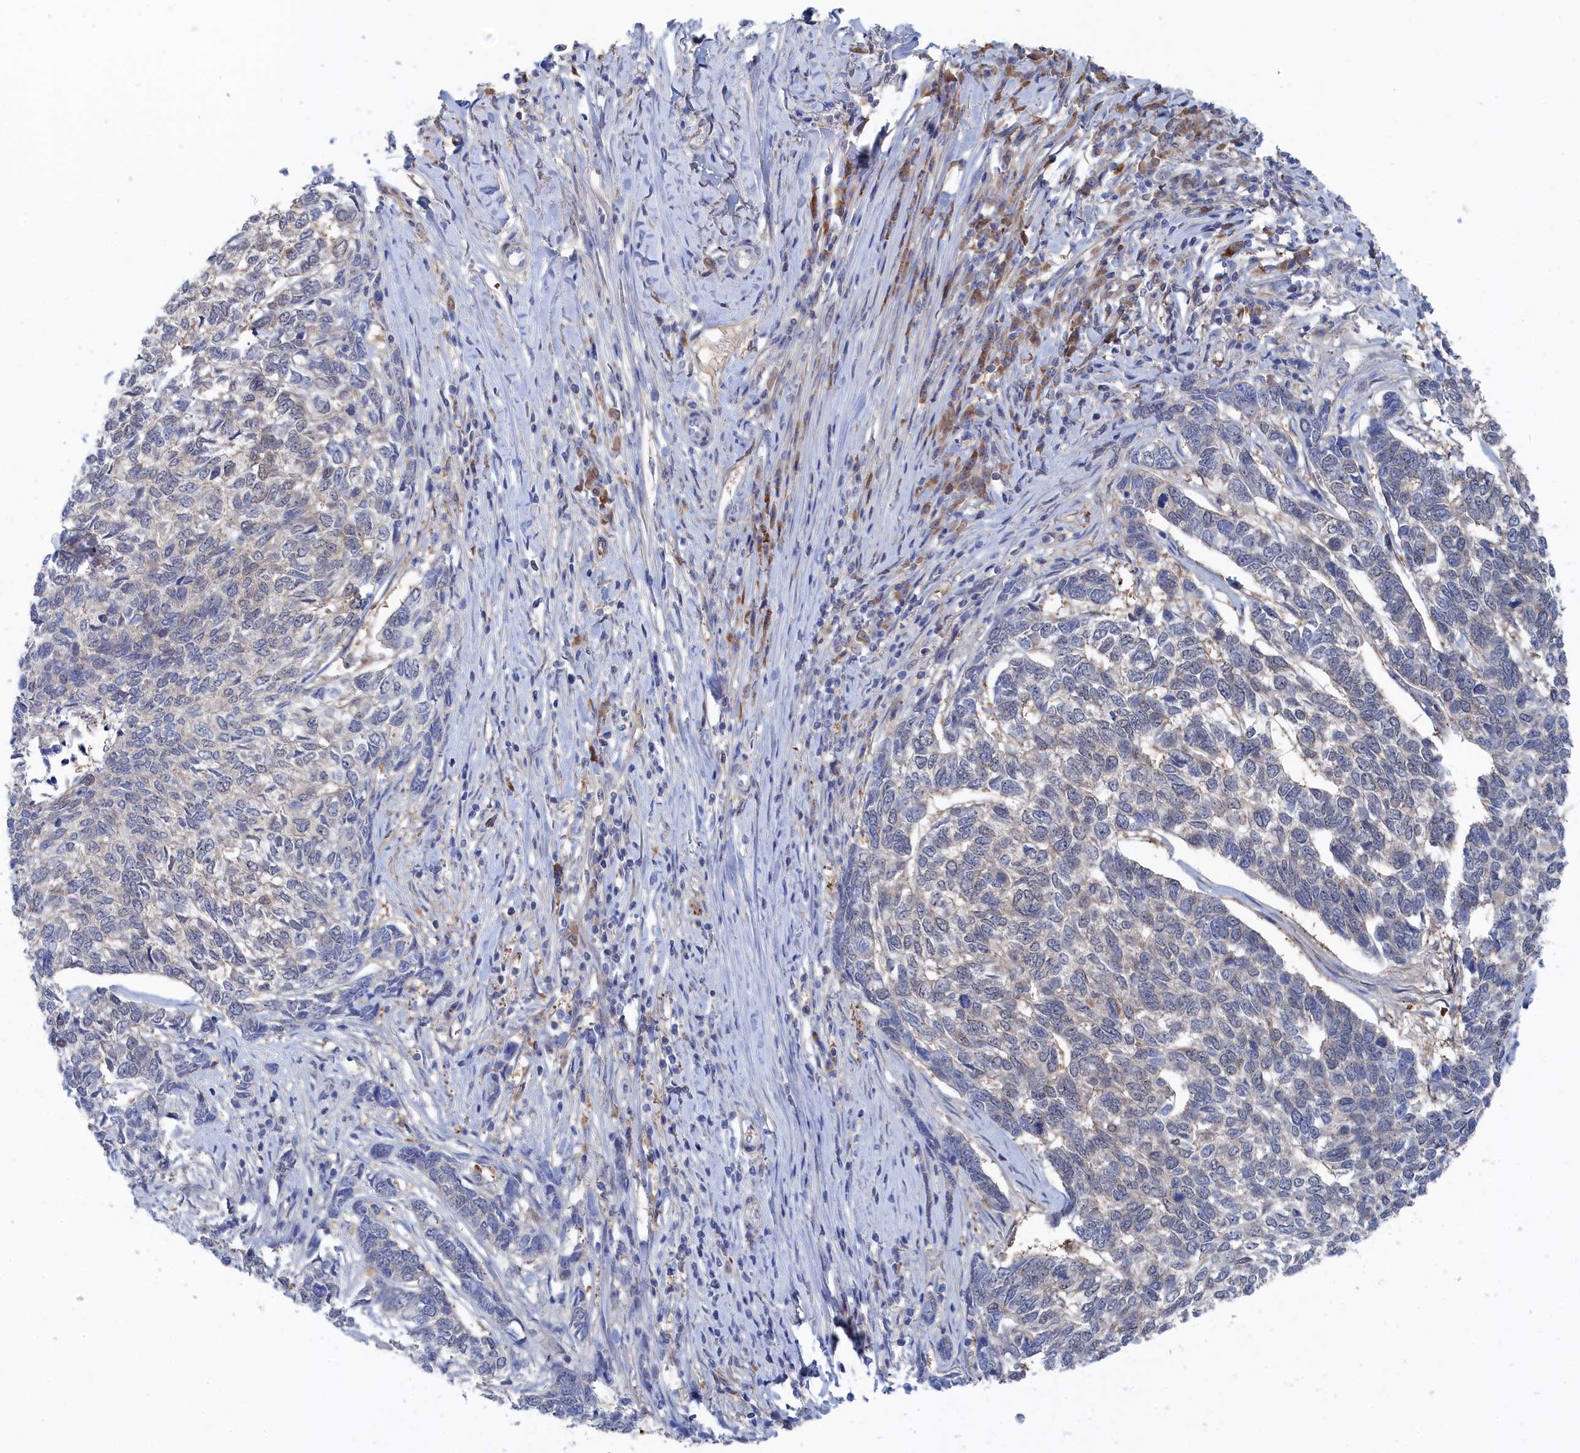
{"staining": {"intensity": "negative", "quantity": "none", "location": "none"}, "tissue": "skin cancer", "cell_type": "Tumor cells", "image_type": "cancer", "snomed": [{"axis": "morphology", "description": "Basal cell carcinoma"}, {"axis": "topography", "description": "Skin"}], "caption": "IHC photomicrograph of basal cell carcinoma (skin) stained for a protein (brown), which displays no staining in tumor cells.", "gene": "IRGQ", "patient": {"sex": "female", "age": 65}}